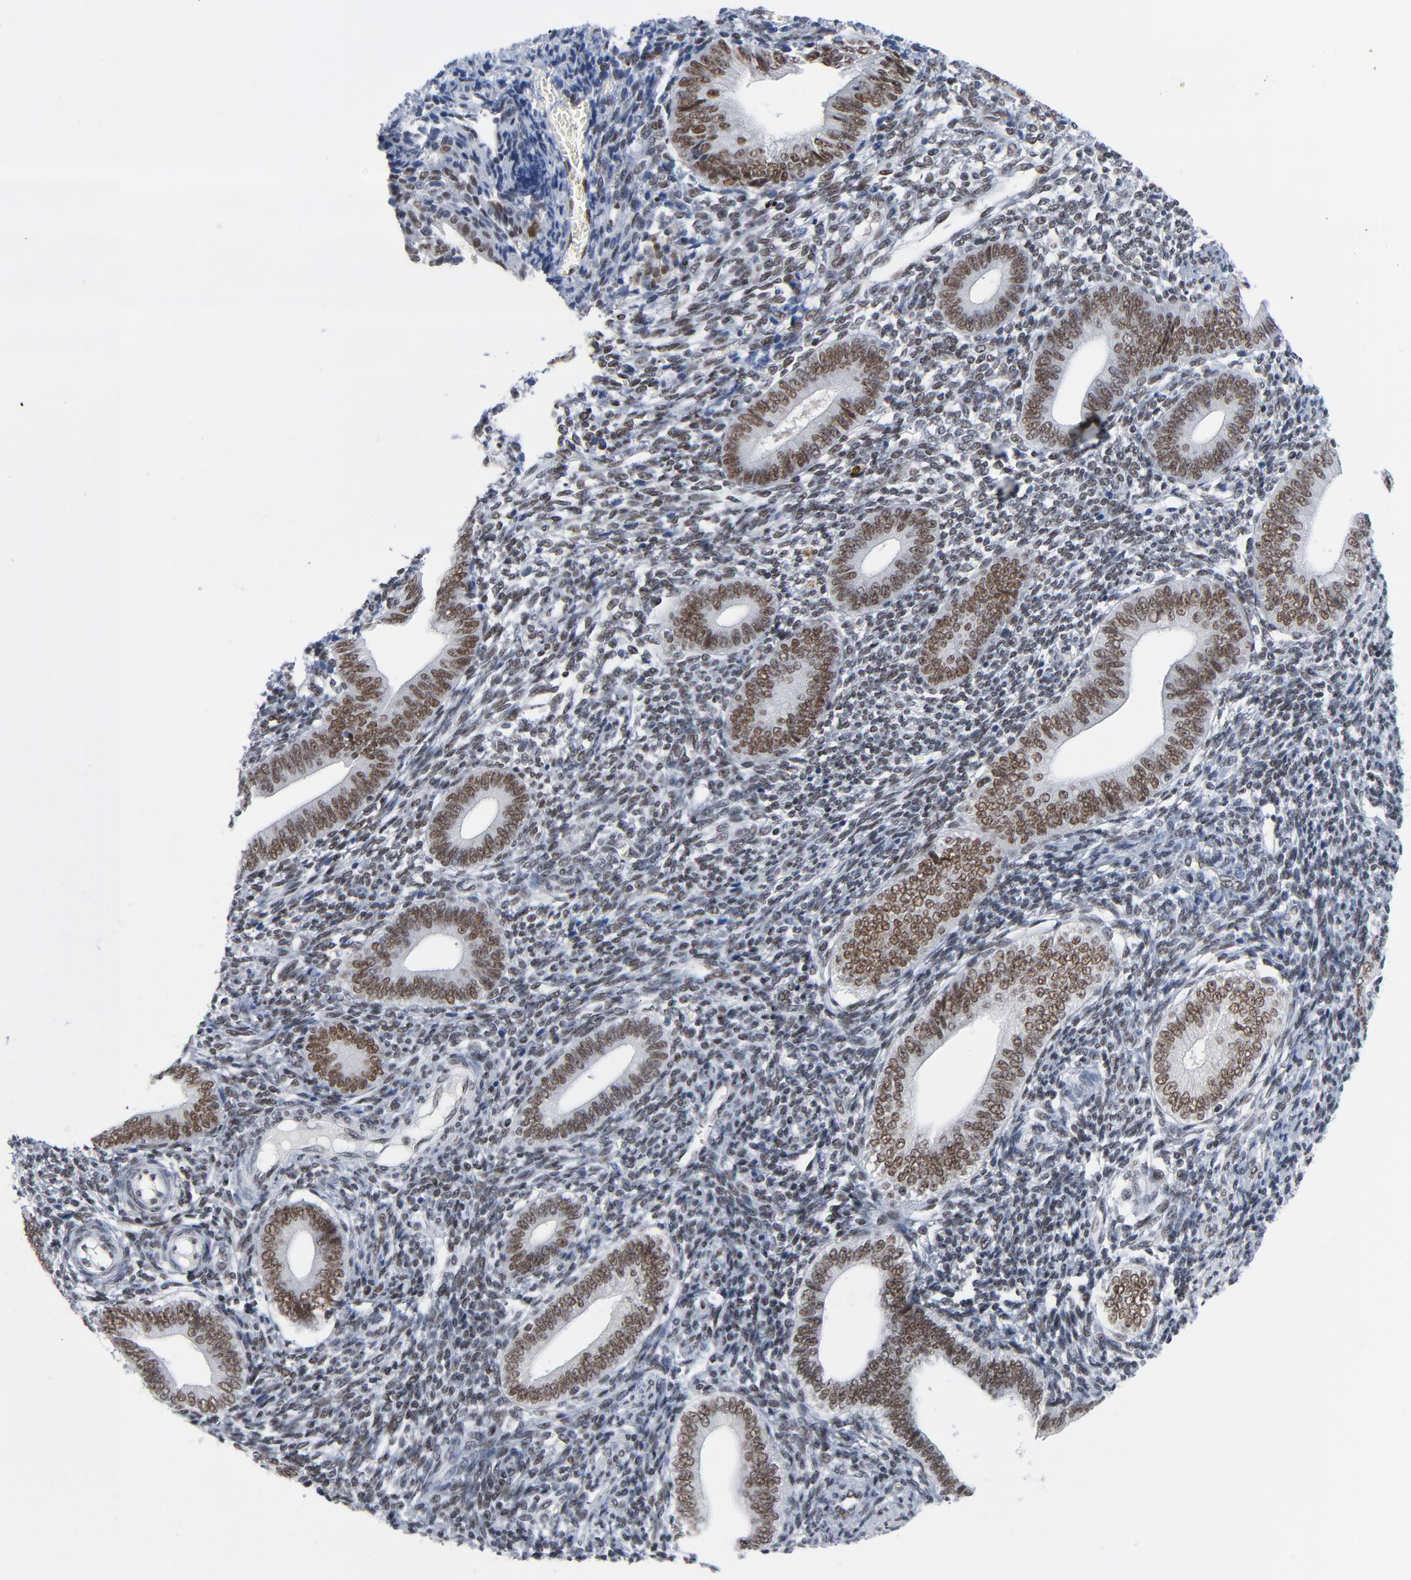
{"staining": {"intensity": "moderate", "quantity": ">75%", "location": "nuclear"}, "tissue": "endometrium", "cell_type": "Cells in endometrial stroma", "image_type": "normal", "snomed": [{"axis": "morphology", "description": "Normal tissue, NOS"}, {"axis": "topography", "description": "Uterus"}, {"axis": "topography", "description": "Endometrium"}], "caption": "Endometrium was stained to show a protein in brown. There is medium levels of moderate nuclear staining in approximately >75% of cells in endometrial stroma. The staining was performed using DAB (3,3'-diaminobenzidine) to visualize the protein expression in brown, while the nuclei were stained in blue with hematoxylin (Magnification: 20x).", "gene": "CSTF2", "patient": {"sex": "female", "age": 33}}